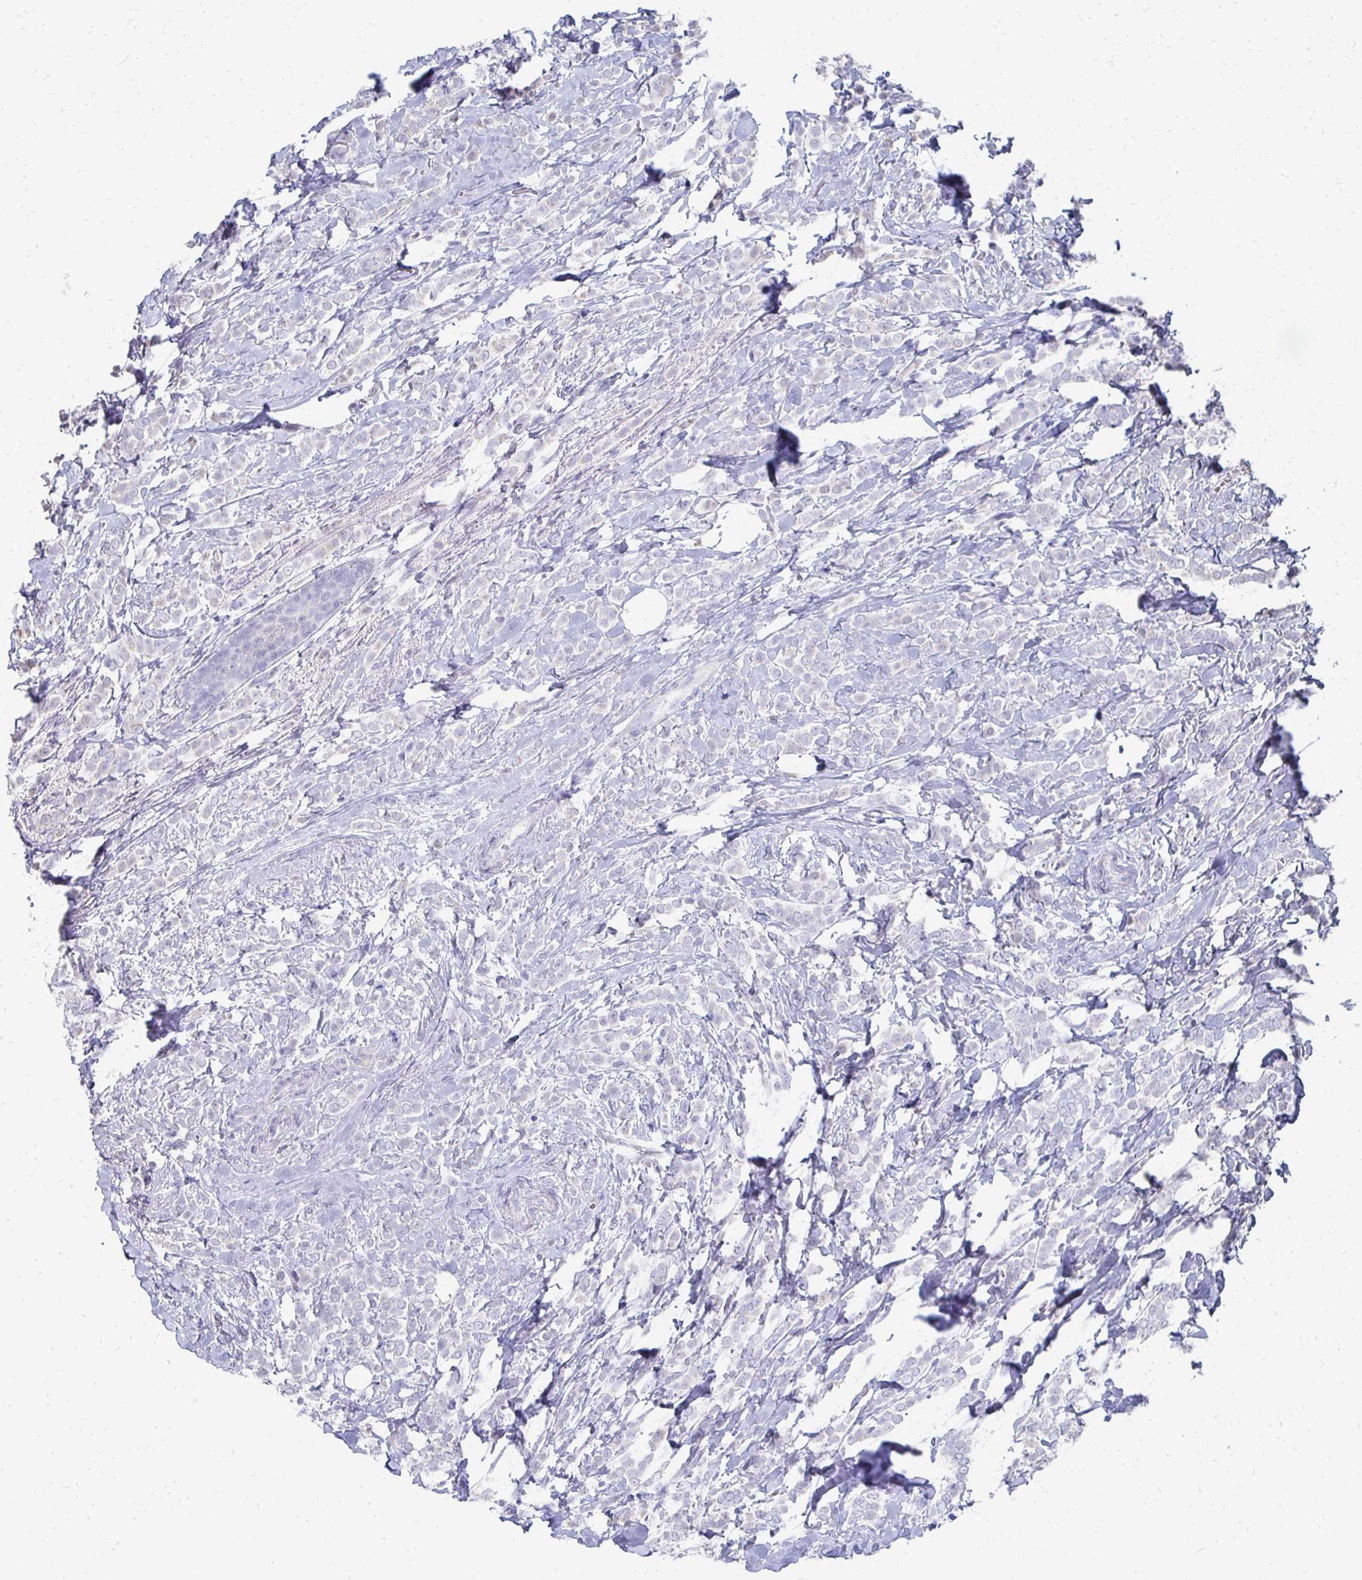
{"staining": {"intensity": "negative", "quantity": "none", "location": "none"}, "tissue": "breast cancer", "cell_type": "Tumor cells", "image_type": "cancer", "snomed": [{"axis": "morphology", "description": "Lobular carcinoma"}, {"axis": "topography", "description": "Breast"}], "caption": "Immunohistochemistry photomicrograph of neoplastic tissue: human breast cancer (lobular carcinoma) stained with DAB (3,3'-diaminobenzidine) demonstrates no significant protein positivity in tumor cells.", "gene": "SYCP3", "patient": {"sex": "female", "age": 49}}